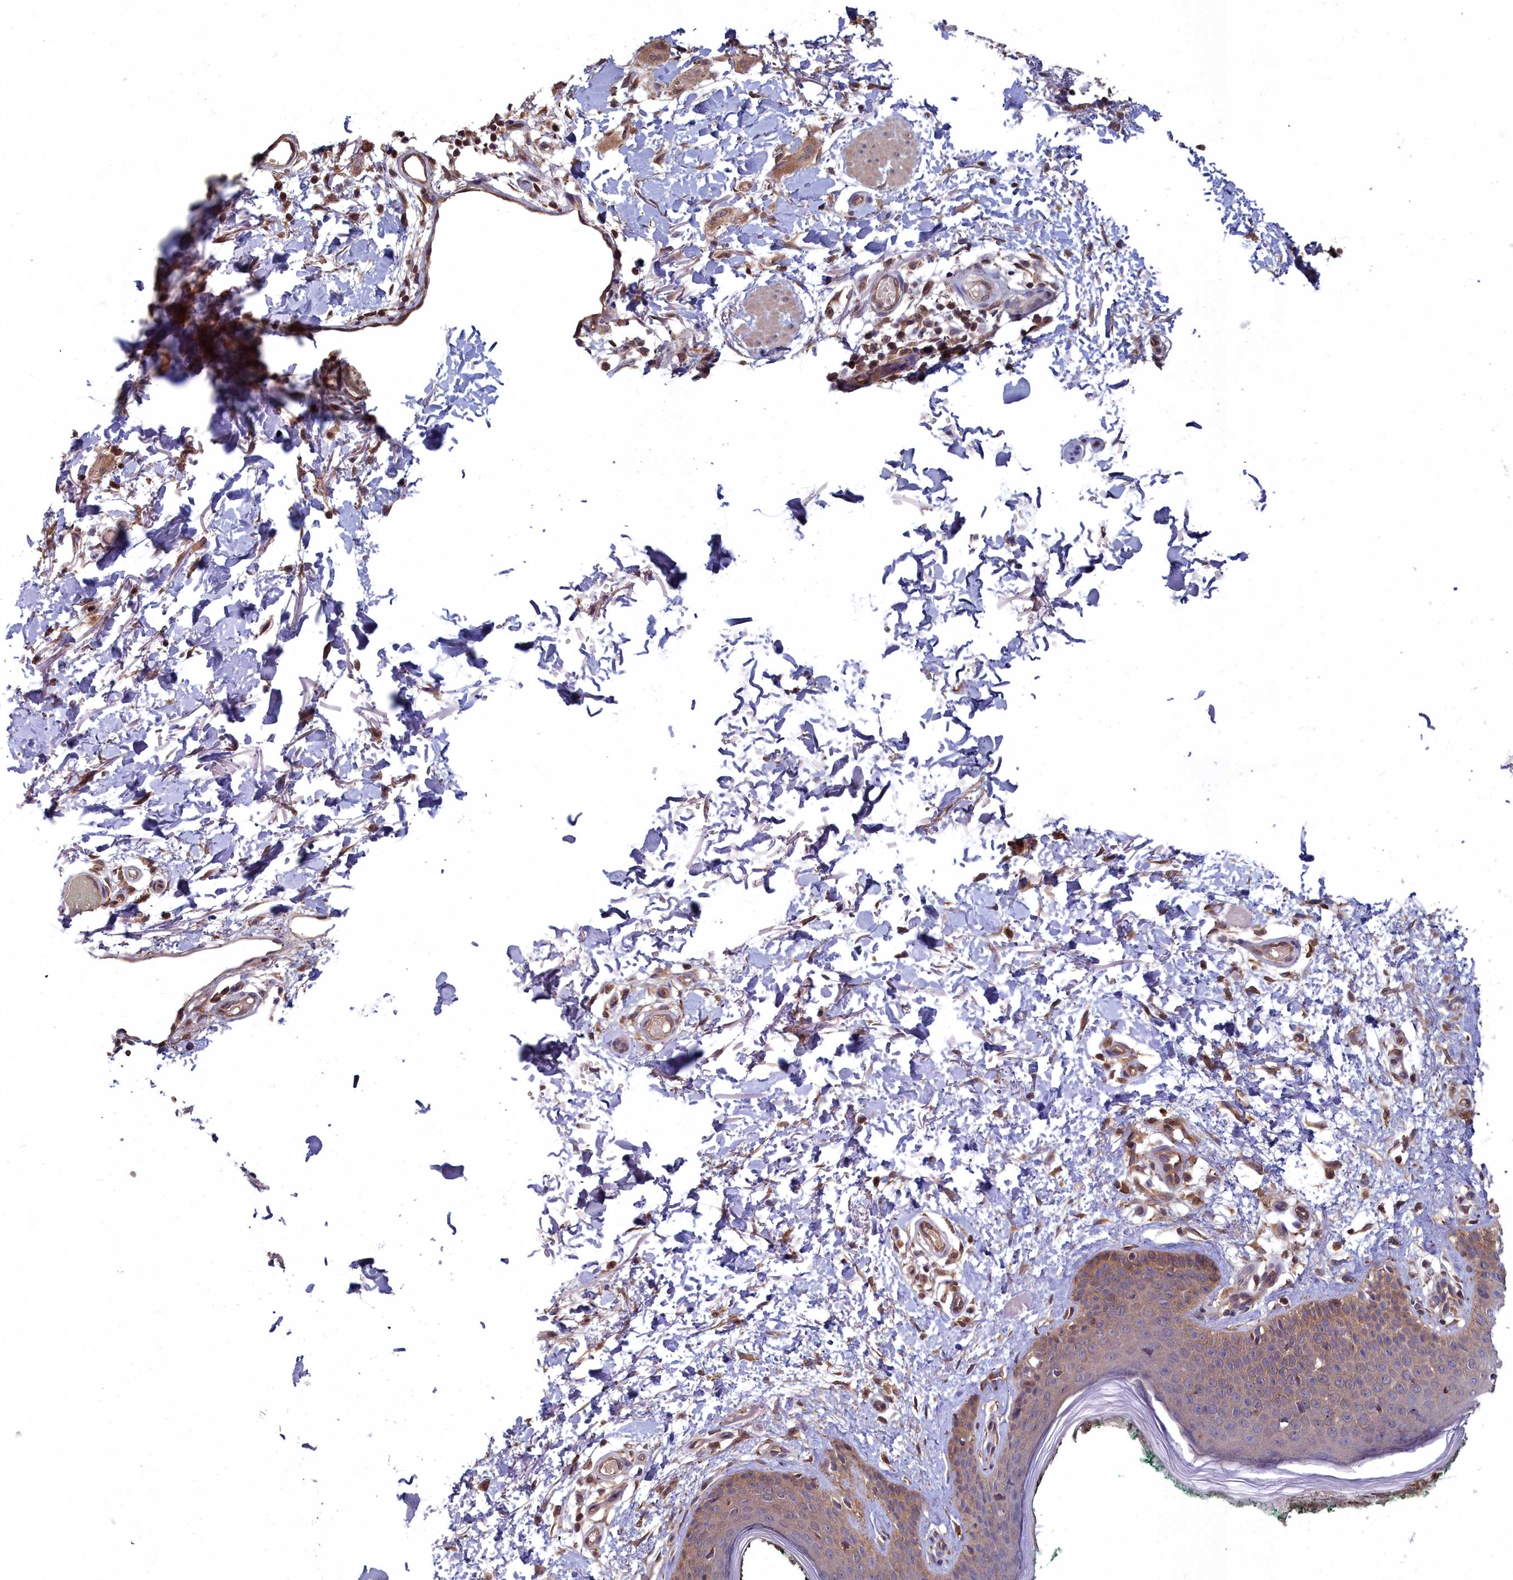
{"staining": {"intensity": "moderate", "quantity": ">75%", "location": "cytoplasmic/membranous"}, "tissue": "skin", "cell_type": "Fibroblasts", "image_type": "normal", "snomed": [{"axis": "morphology", "description": "Normal tissue, NOS"}, {"axis": "morphology", "description": "Malignant melanoma, NOS"}, {"axis": "topography", "description": "Skin"}], "caption": "Moderate cytoplasmic/membranous expression for a protein is identified in about >75% of fibroblasts of benign skin using immunohistochemistry (IHC).", "gene": "GFRA2", "patient": {"sex": "male", "age": 62}}